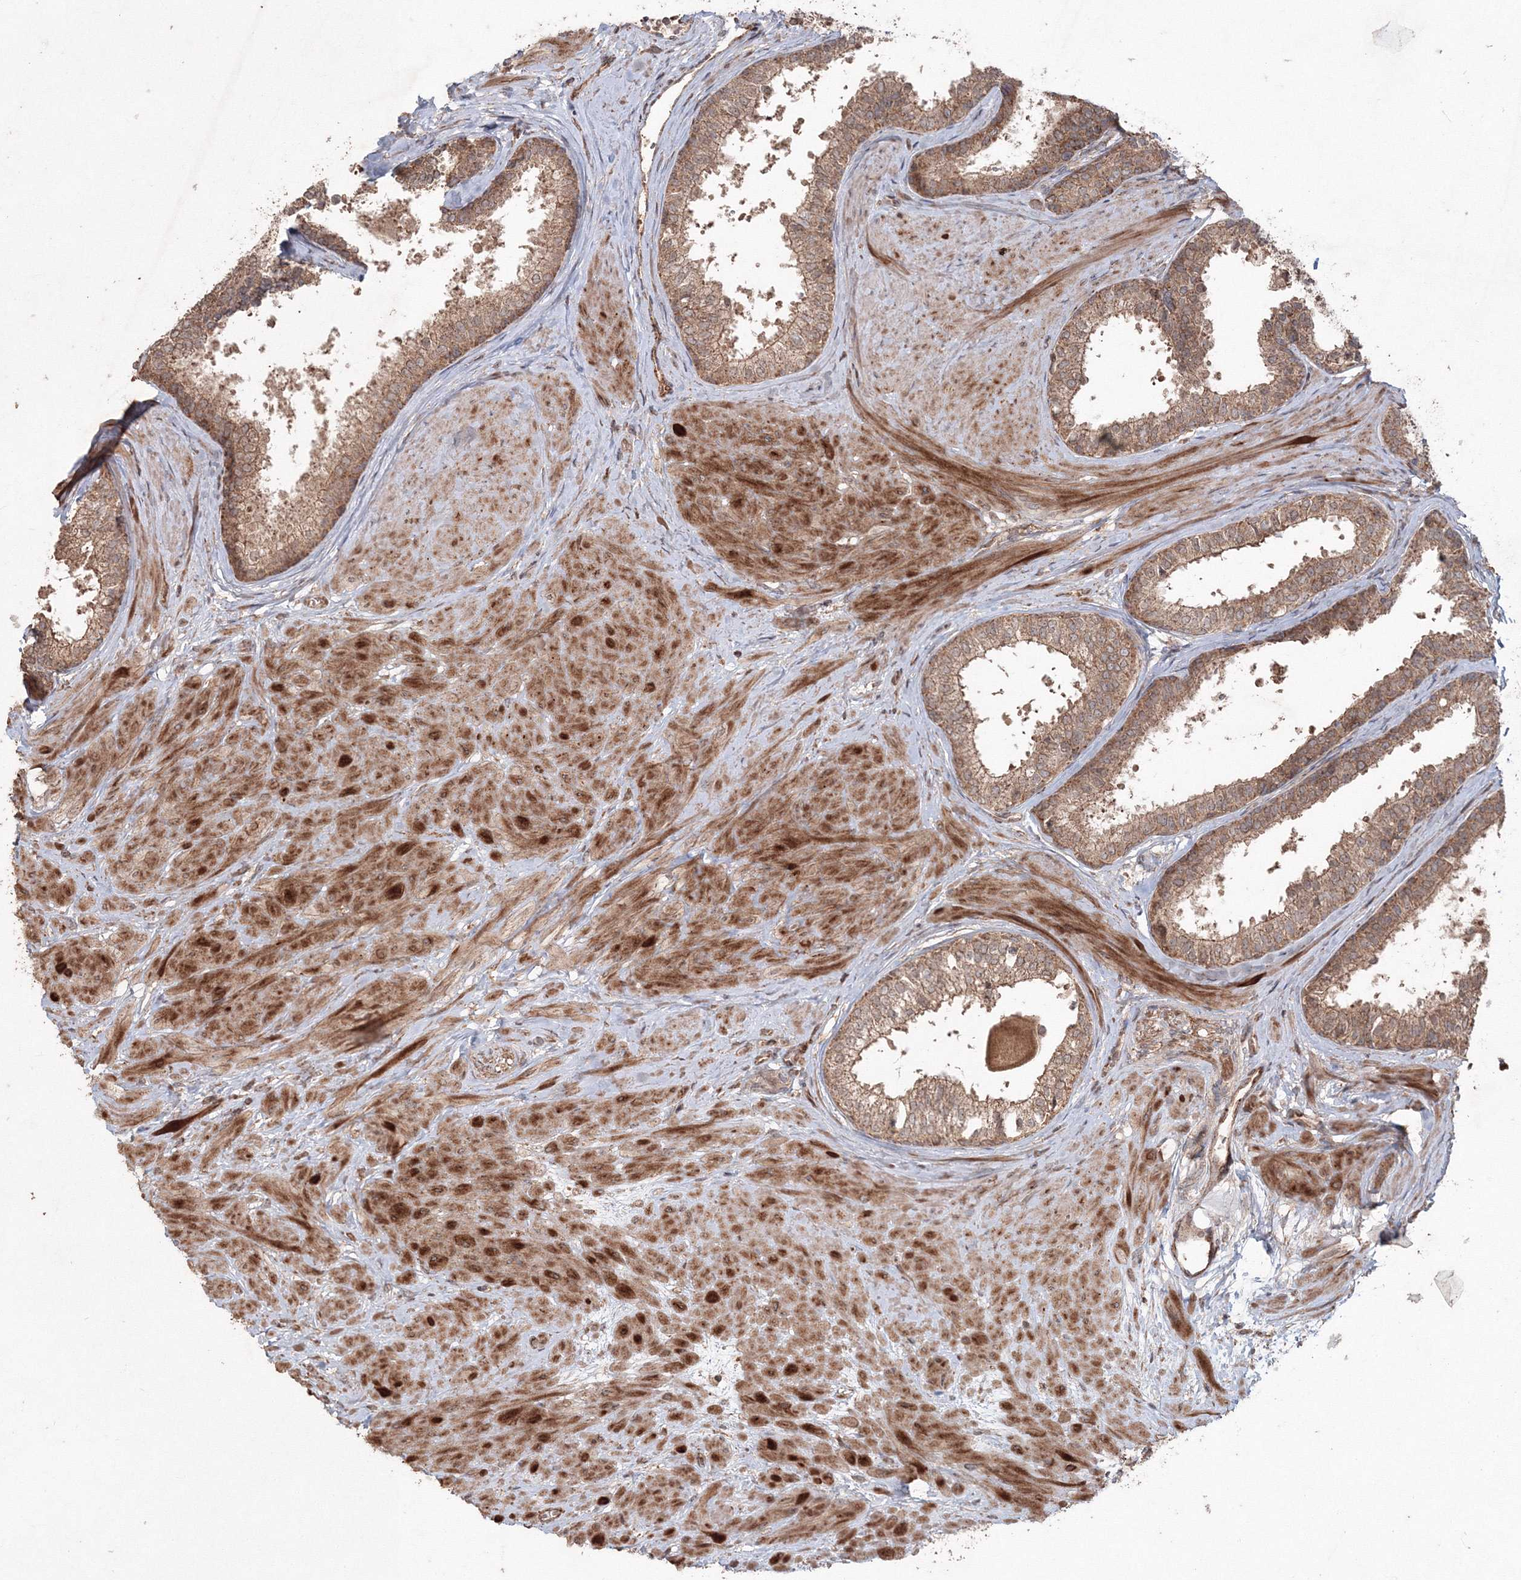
{"staining": {"intensity": "moderate", "quantity": ">75%", "location": "cytoplasmic/membranous"}, "tissue": "prostate", "cell_type": "Glandular cells", "image_type": "normal", "snomed": [{"axis": "morphology", "description": "Normal tissue, NOS"}, {"axis": "topography", "description": "Prostate"}], "caption": "Immunohistochemical staining of normal human prostate reveals >75% levels of moderate cytoplasmic/membranous protein staining in about >75% of glandular cells. Immunohistochemistry (ihc) stains the protein of interest in brown and the nuclei are stained blue.", "gene": "ANAPC16", "patient": {"sex": "male", "age": 48}}